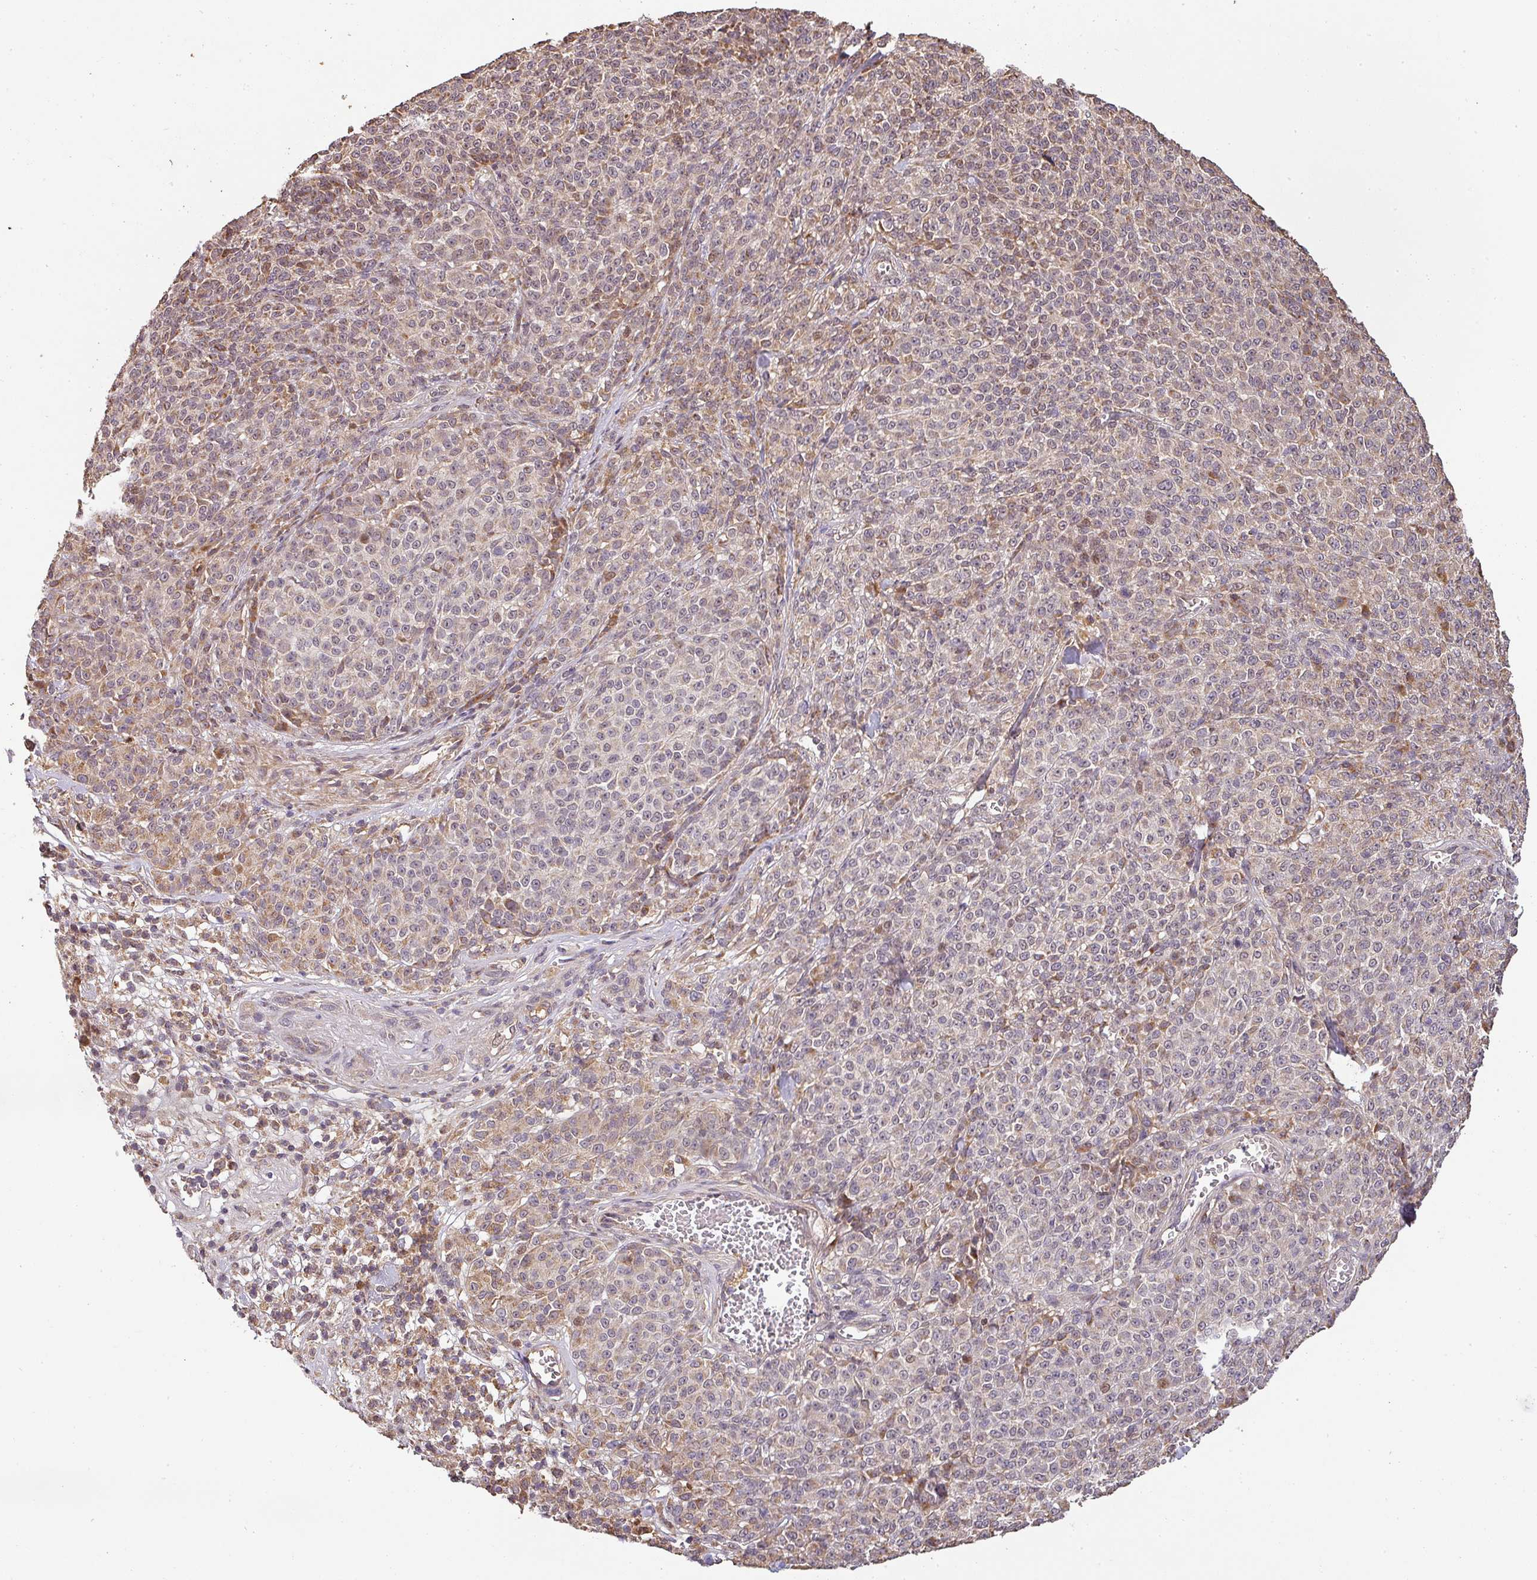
{"staining": {"intensity": "weak", "quantity": "25%-75%", "location": "cytoplasmic/membranous"}, "tissue": "melanoma", "cell_type": "Tumor cells", "image_type": "cancer", "snomed": [{"axis": "morphology", "description": "Normal tissue, NOS"}, {"axis": "morphology", "description": "Malignant melanoma, NOS"}, {"axis": "topography", "description": "Skin"}], "caption": "Human melanoma stained with a brown dye shows weak cytoplasmic/membranous positive positivity in approximately 25%-75% of tumor cells.", "gene": "BPIFB3", "patient": {"sex": "female", "age": 34}}